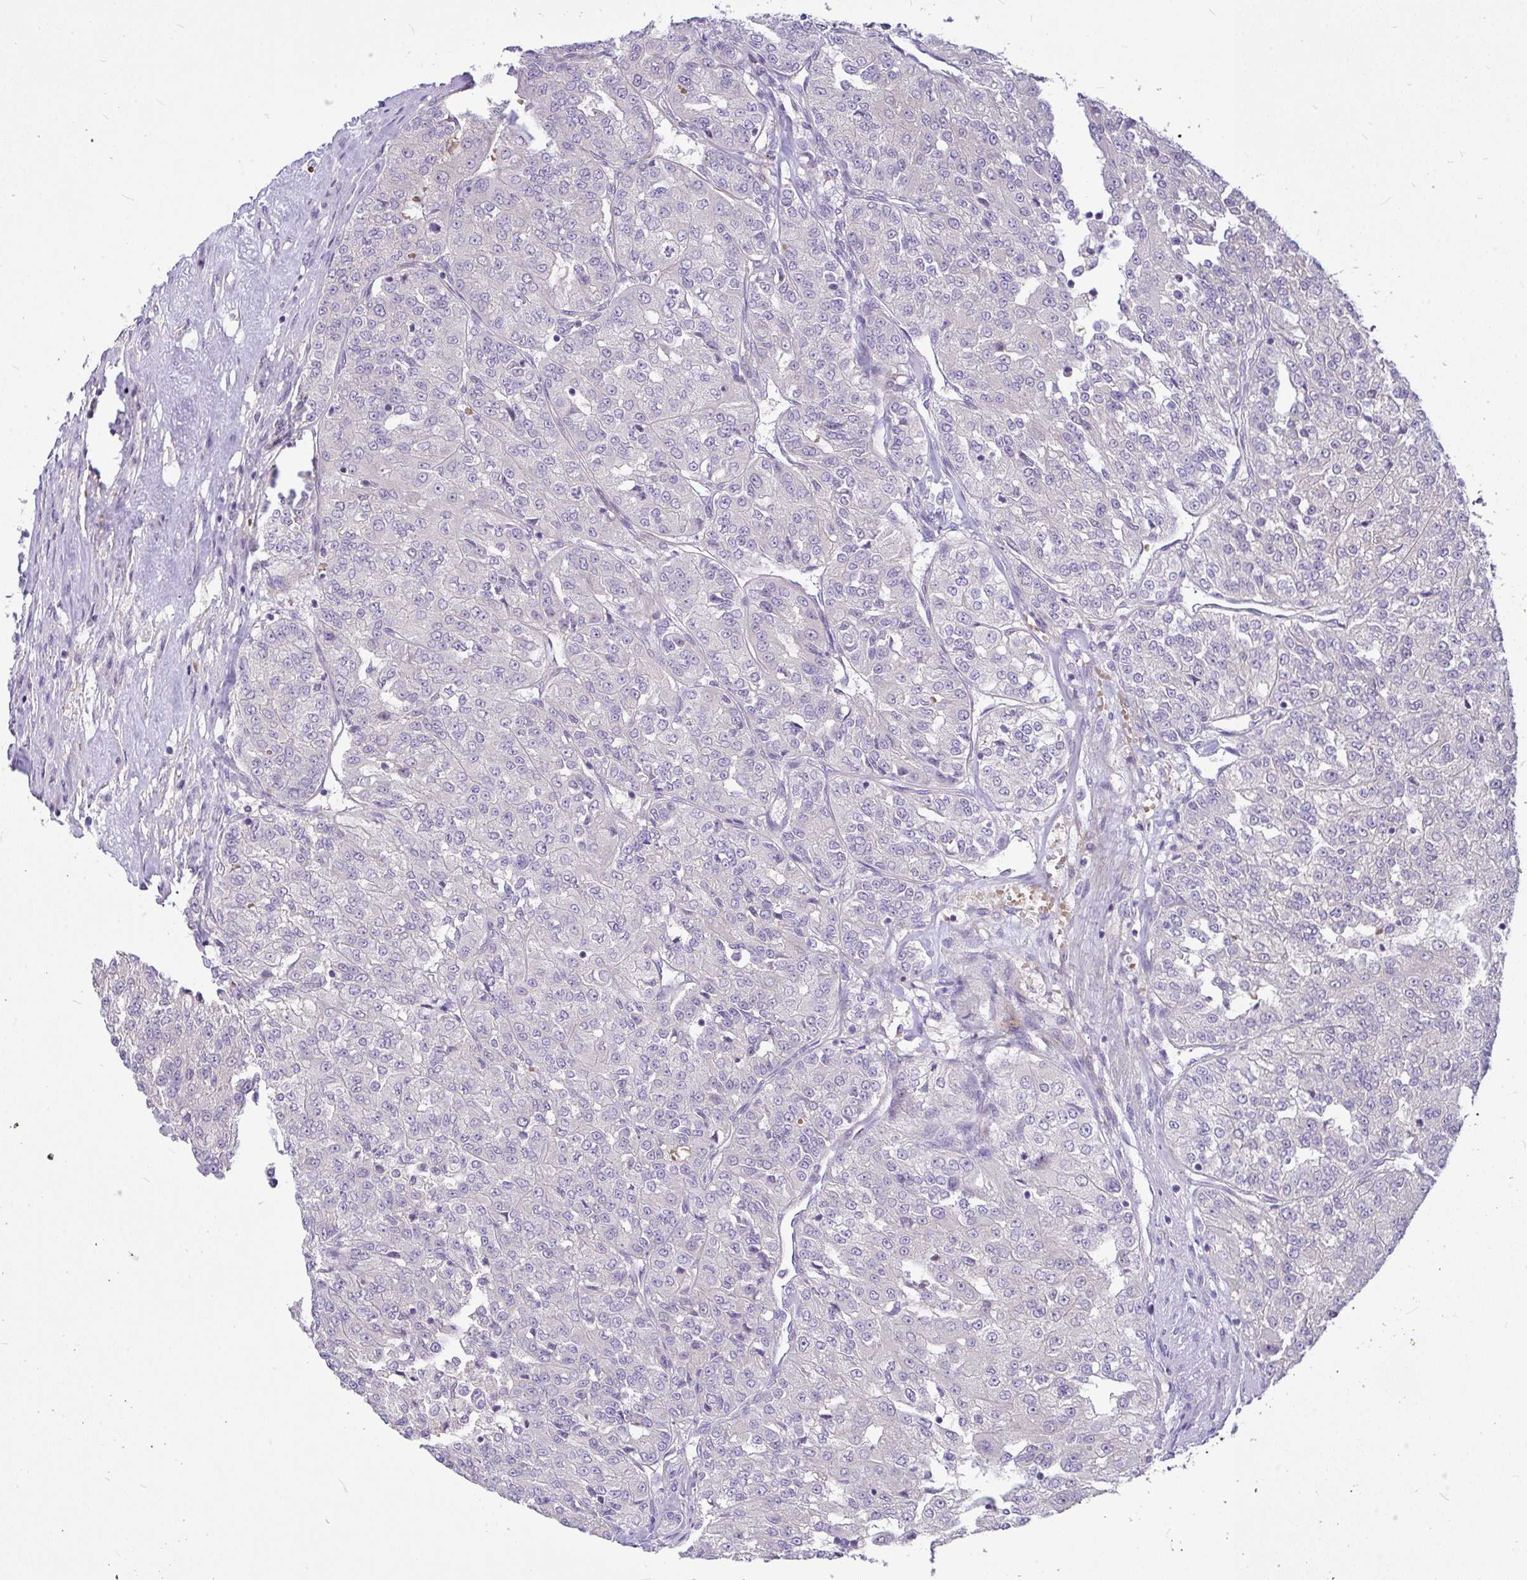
{"staining": {"intensity": "negative", "quantity": "none", "location": "none"}, "tissue": "renal cancer", "cell_type": "Tumor cells", "image_type": "cancer", "snomed": [{"axis": "morphology", "description": "Adenocarcinoma, NOS"}, {"axis": "topography", "description": "Kidney"}], "caption": "This is an immunohistochemistry photomicrograph of renal cancer. There is no staining in tumor cells.", "gene": "MOCS1", "patient": {"sex": "female", "age": 63}}